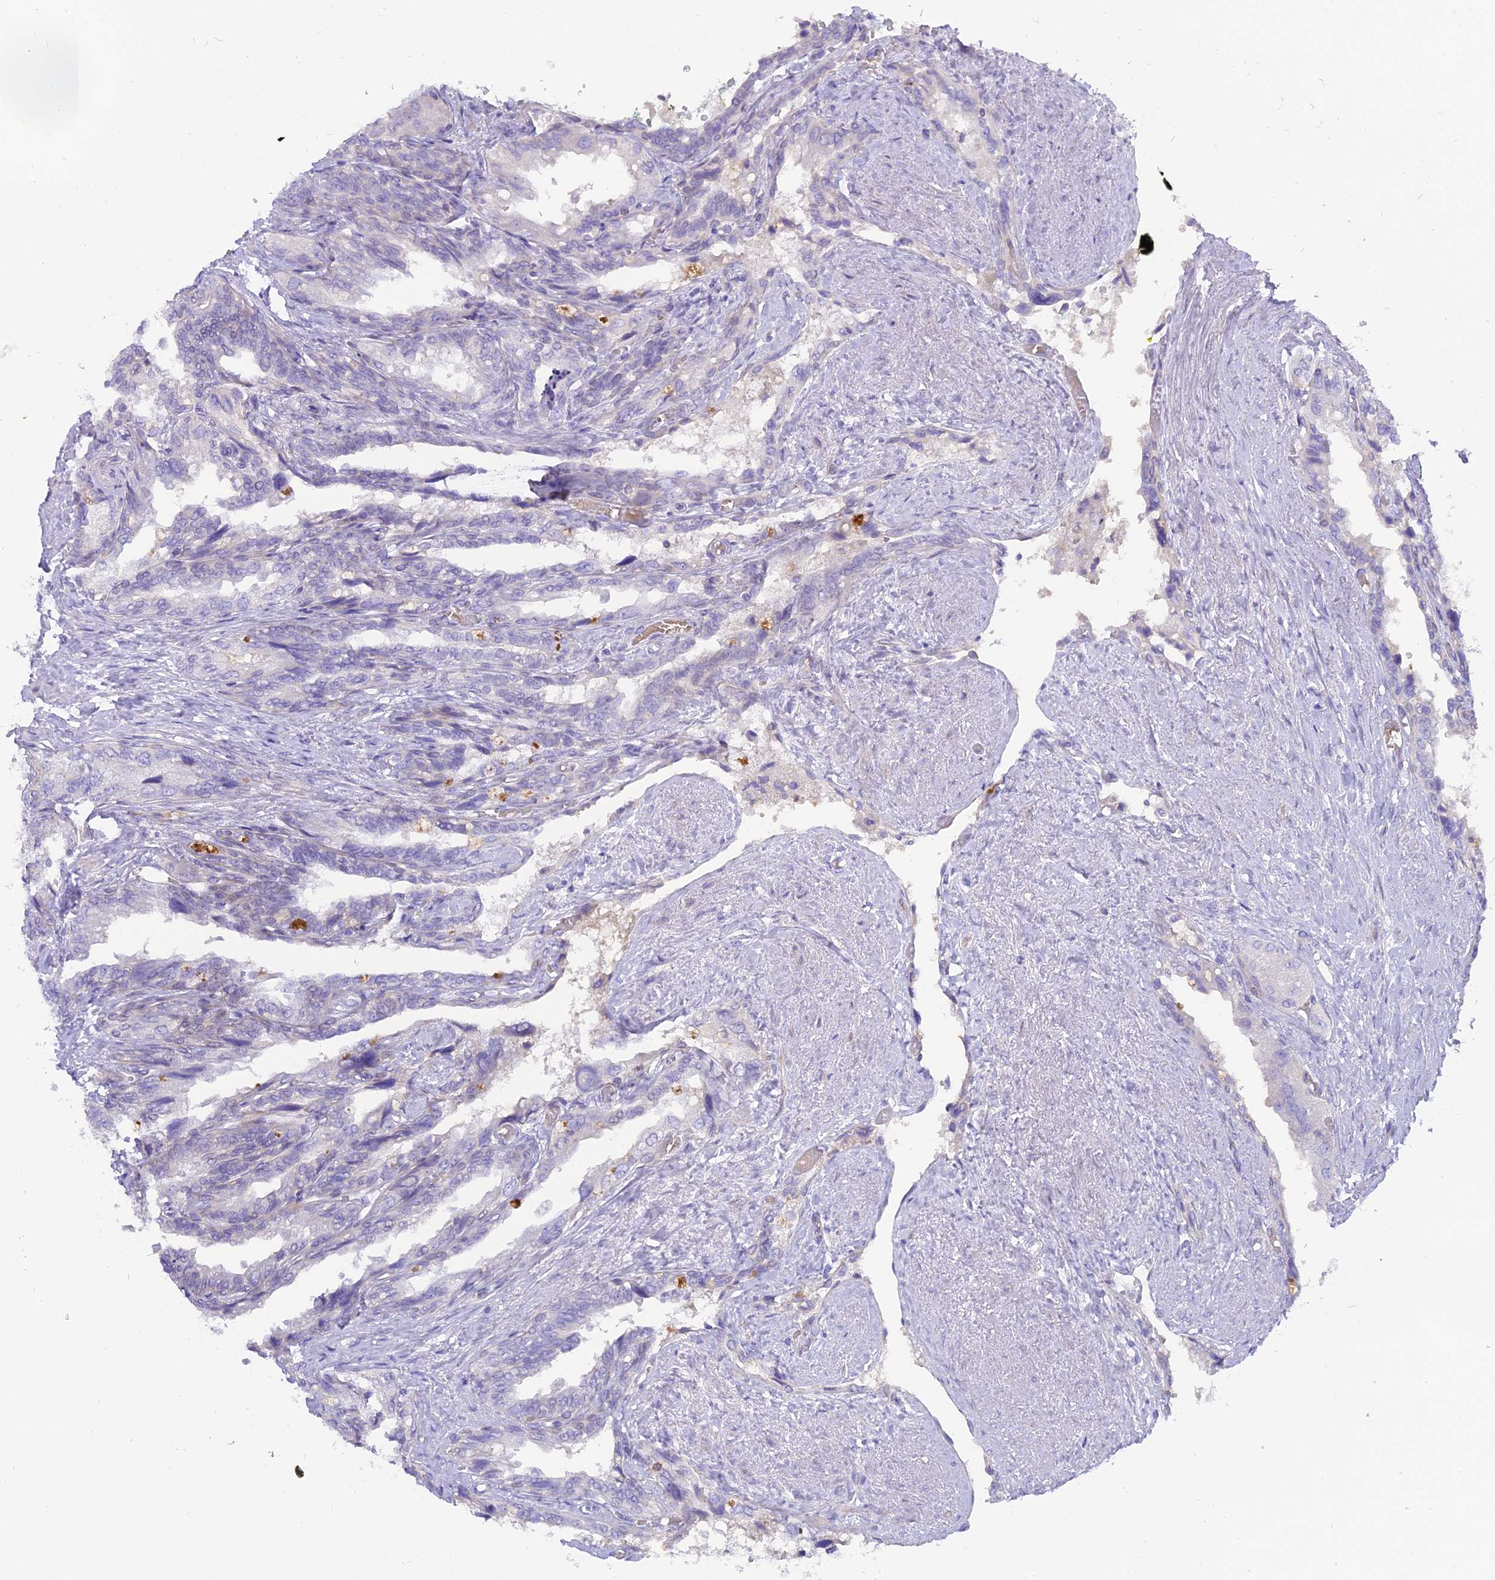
{"staining": {"intensity": "negative", "quantity": "none", "location": "none"}, "tissue": "seminal vesicle", "cell_type": "Glandular cells", "image_type": "normal", "snomed": [{"axis": "morphology", "description": "Normal tissue, NOS"}, {"axis": "topography", "description": "Seminal veicle"}, {"axis": "topography", "description": "Peripheral nerve tissue"}], "caption": "Immunohistochemical staining of normal human seminal vesicle reveals no significant staining in glandular cells.", "gene": "MBD3L1", "patient": {"sex": "male", "age": 60}}